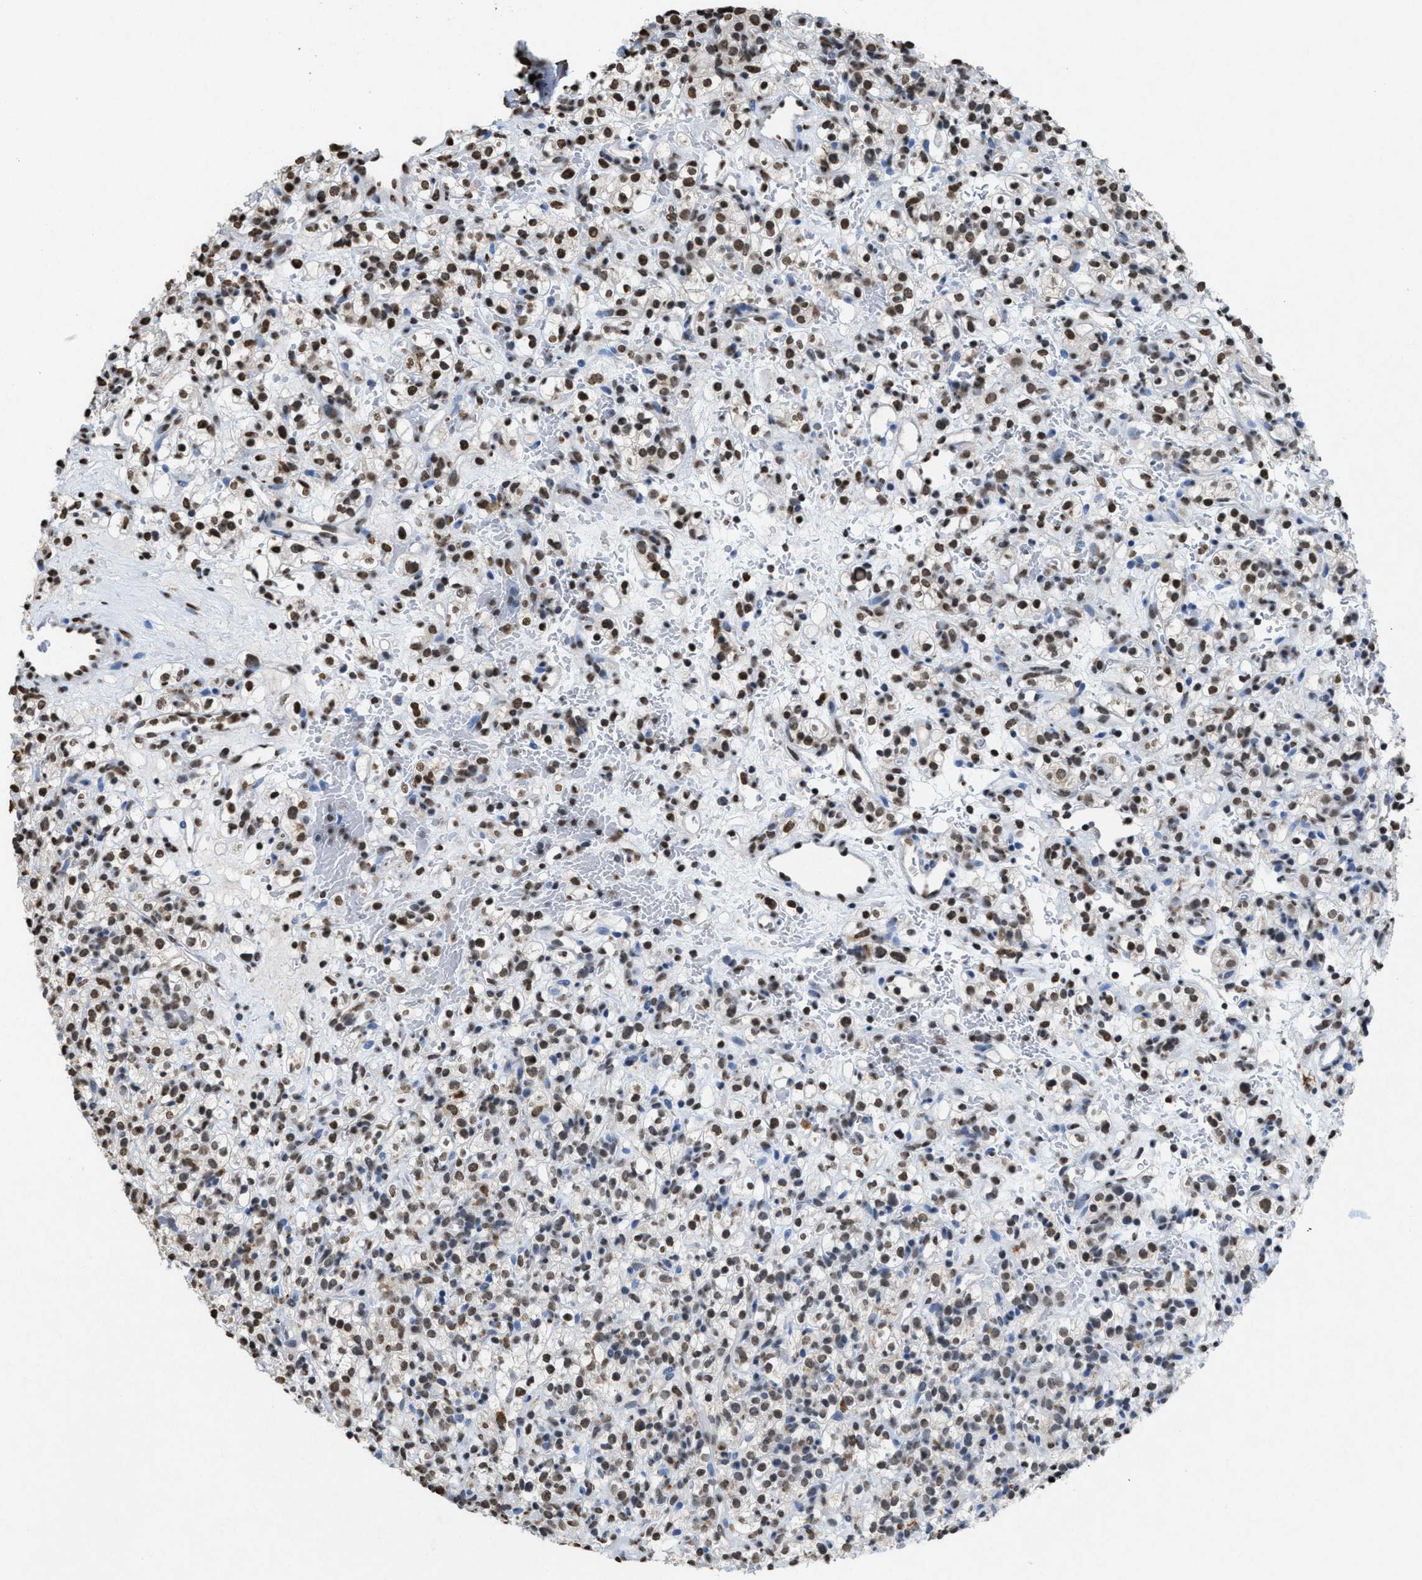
{"staining": {"intensity": "moderate", "quantity": "25%-75%", "location": "nuclear"}, "tissue": "renal cancer", "cell_type": "Tumor cells", "image_type": "cancer", "snomed": [{"axis": "morphology", "description": "Normal tissue, NOS"}, {"axis": "morphology", "description": "Adenocarcinoma, NOS"}, {"axis": "topography", "description": "Kidney"}], "caption": "Human renal adenocarcinoma stained with a protein marker shows moderate staining in tumor cells.", "gene": "NUP88", "patient": {"sex": "female", "age": 72}}